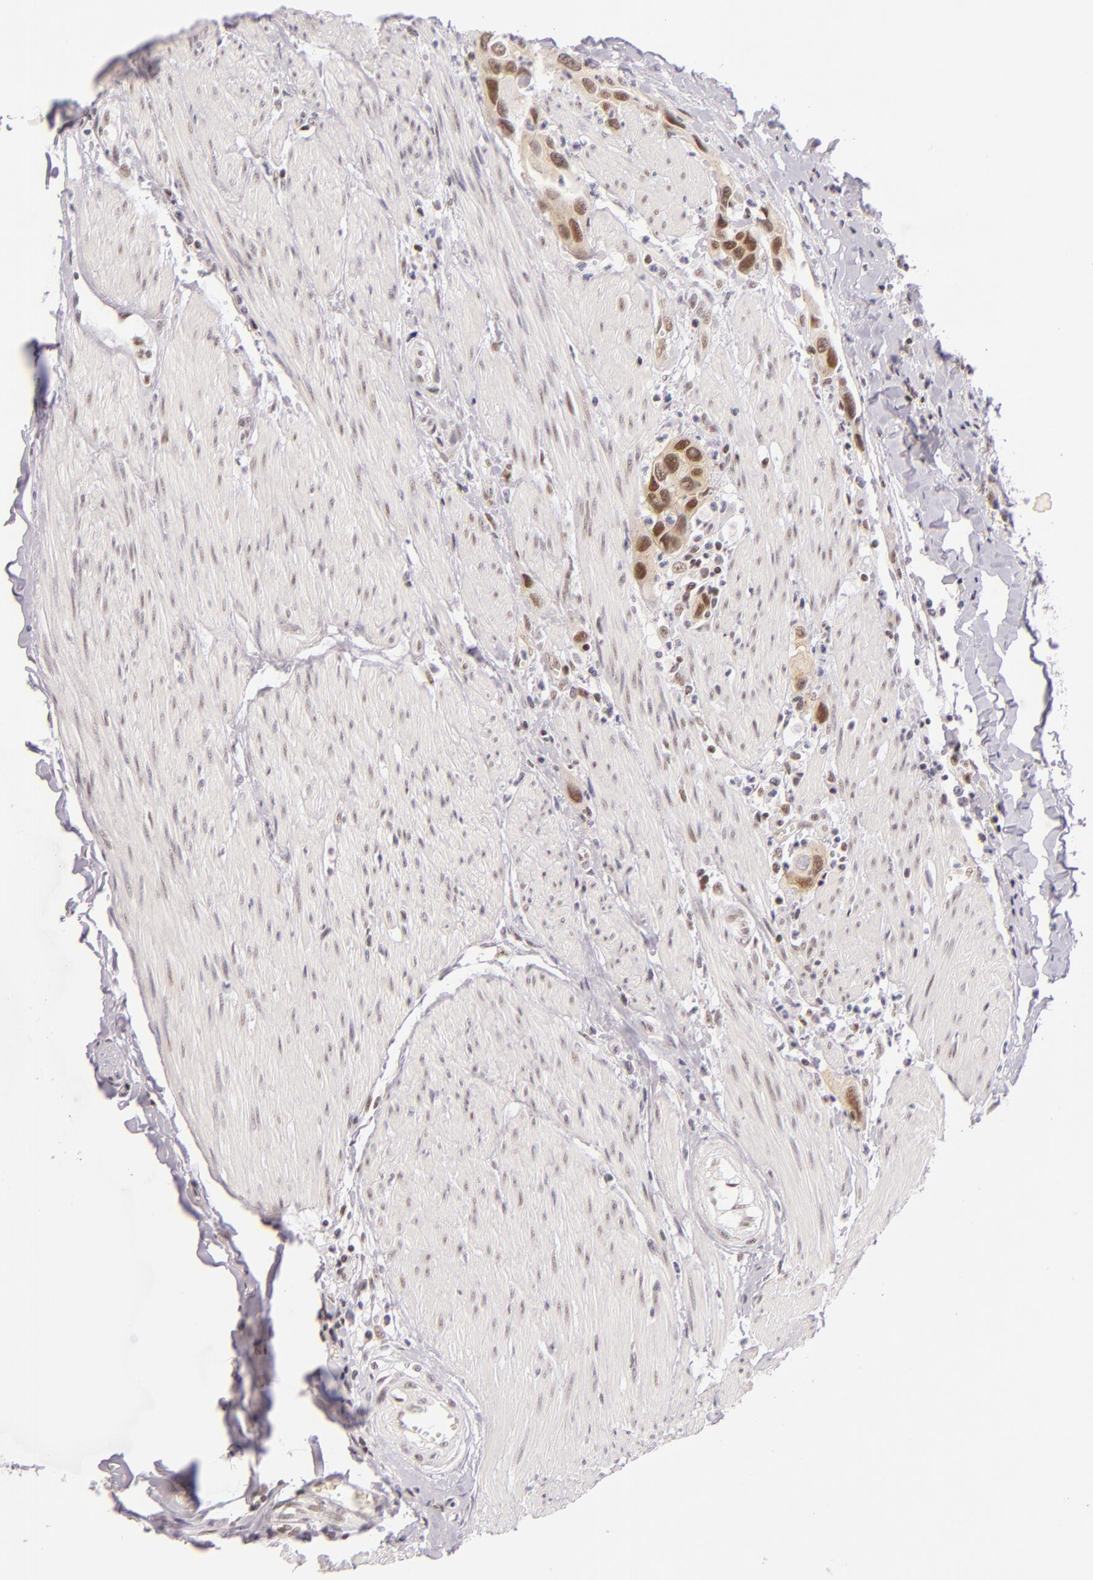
{"staining": {"intensity": "moderate", "quantity": "25%-75%", "location": "nuclear"}, "tissue": "urothelial cancer", "cell_type": "Tumor cells", "image_type": "cancer", "snomed": [{"axis": "morphology", "description": "Urothelial carcinoma, High grade"}, {"axis": "topography", "description": "Urinary bladder"}], "caption": "Immunohistochemistry staining of urothelial carcinoma (high-grade), which displays medium levels of moderate nuclear expression in about 25%-75% of tumor cells indicating moderate nuclear protein positivity. The staining was performed using DAB (3,3'-diaminobenzidine) (brown) for protein detection and nuclei were counterstained in hematoxylin (blue).", "gene": "BCL3", "patient": {"sex": "male", "age": 66}}